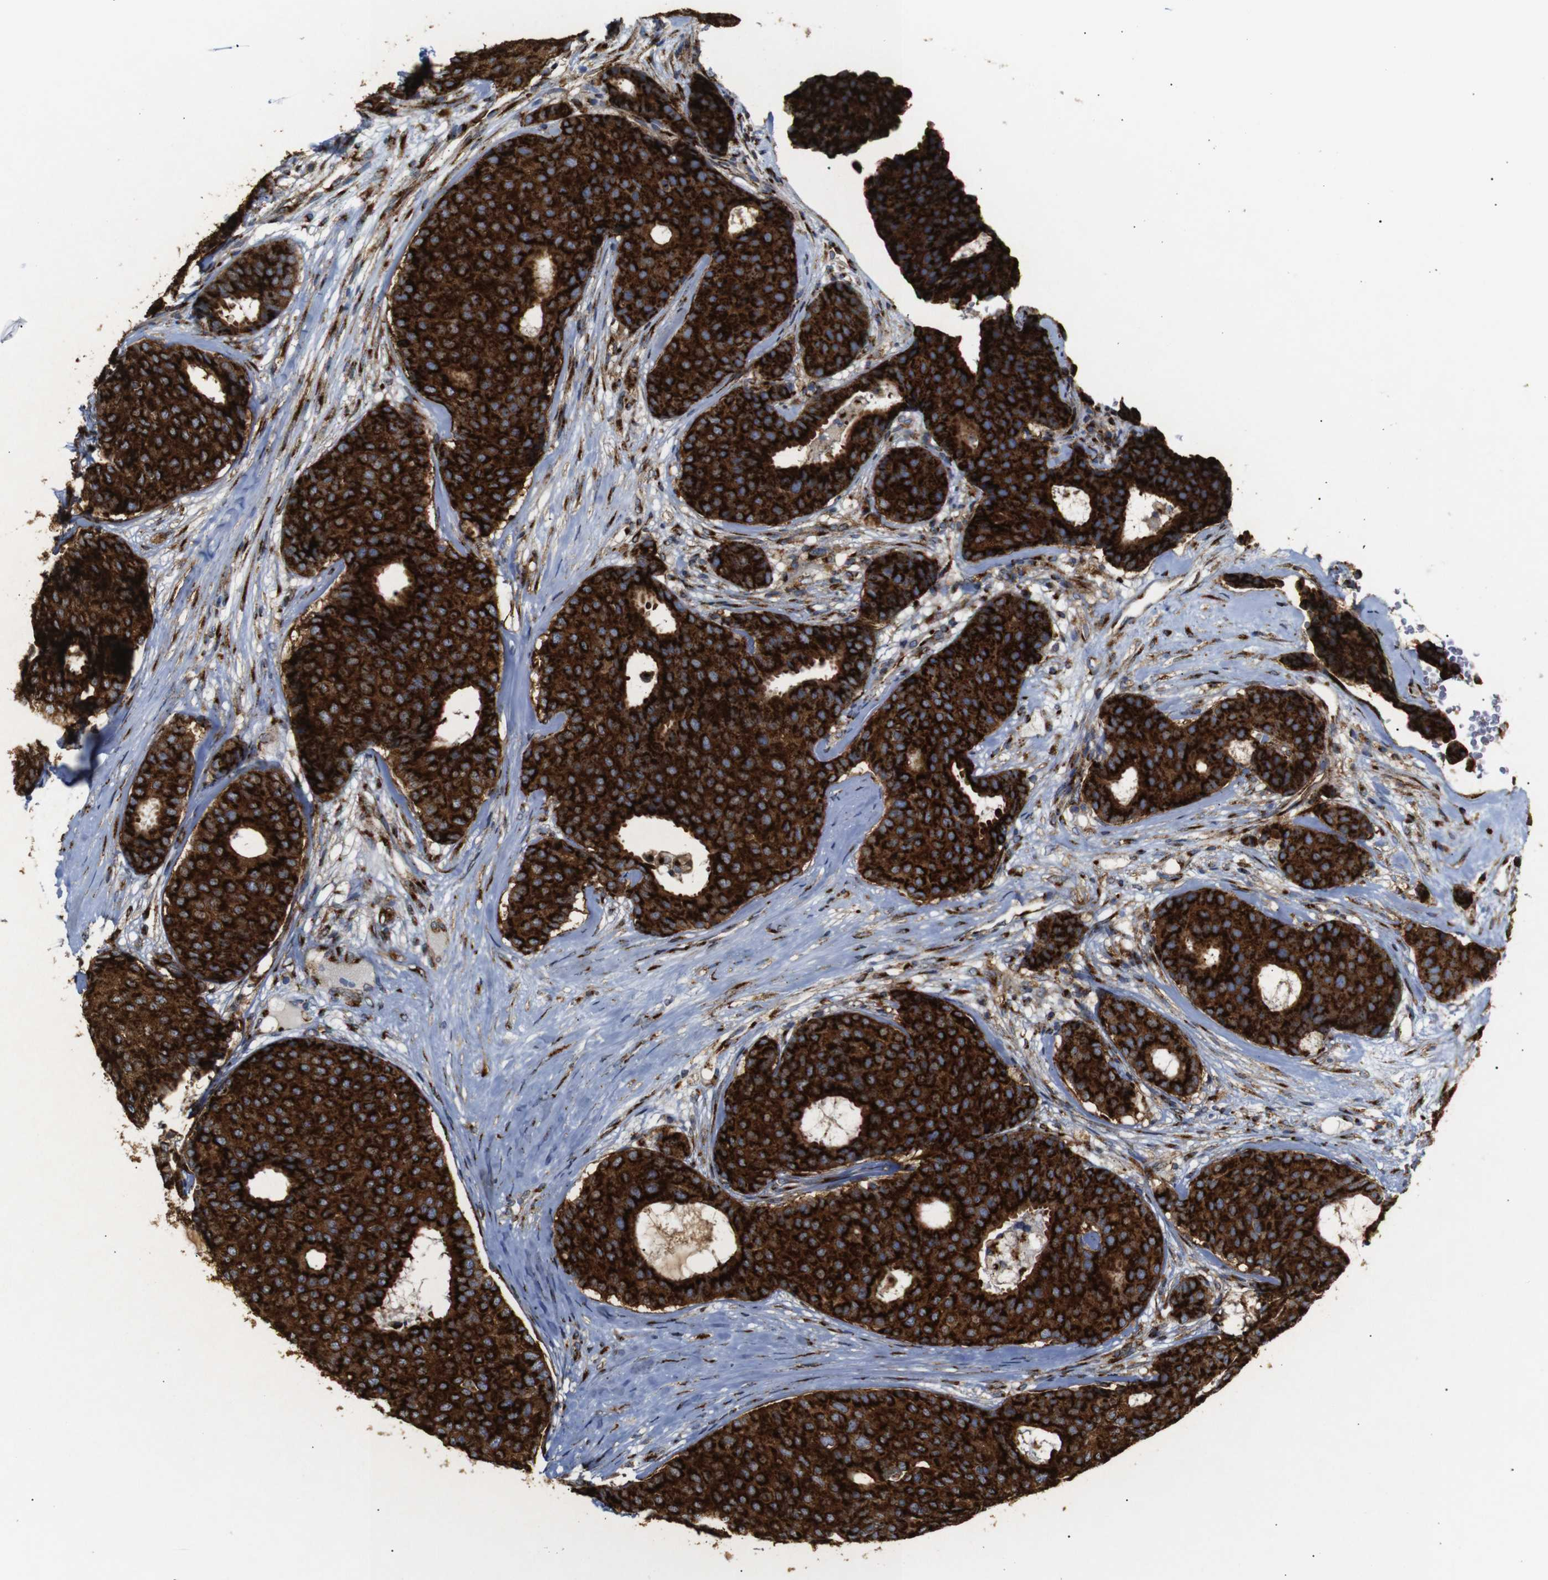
{"staining": {"intensity": "strong", "quantity": ">75%", "location": "cytoplasmic/membranous"}, "tissue": "breast cancer", "cell_type": "Tumor cells", "image_type": "cancer", "snomed": [{"axis": "morphology", "description": "Duct carcinoma"}, {"axis": "topography", "description": "Breast"}], "caption": "Protein expression analysis of human breast intraductal carcinoma reveals strong cytoplasmic/membranous expression in about >75% of tumor cells. Using DAB (3,3'-diaminobenzidine) (brown) and hematoxylin (blue) stains, captured at high magnification using brightfield microscopy.", "gene": "TGOLN2", "patient": {"sex": "female", "age": 75}}